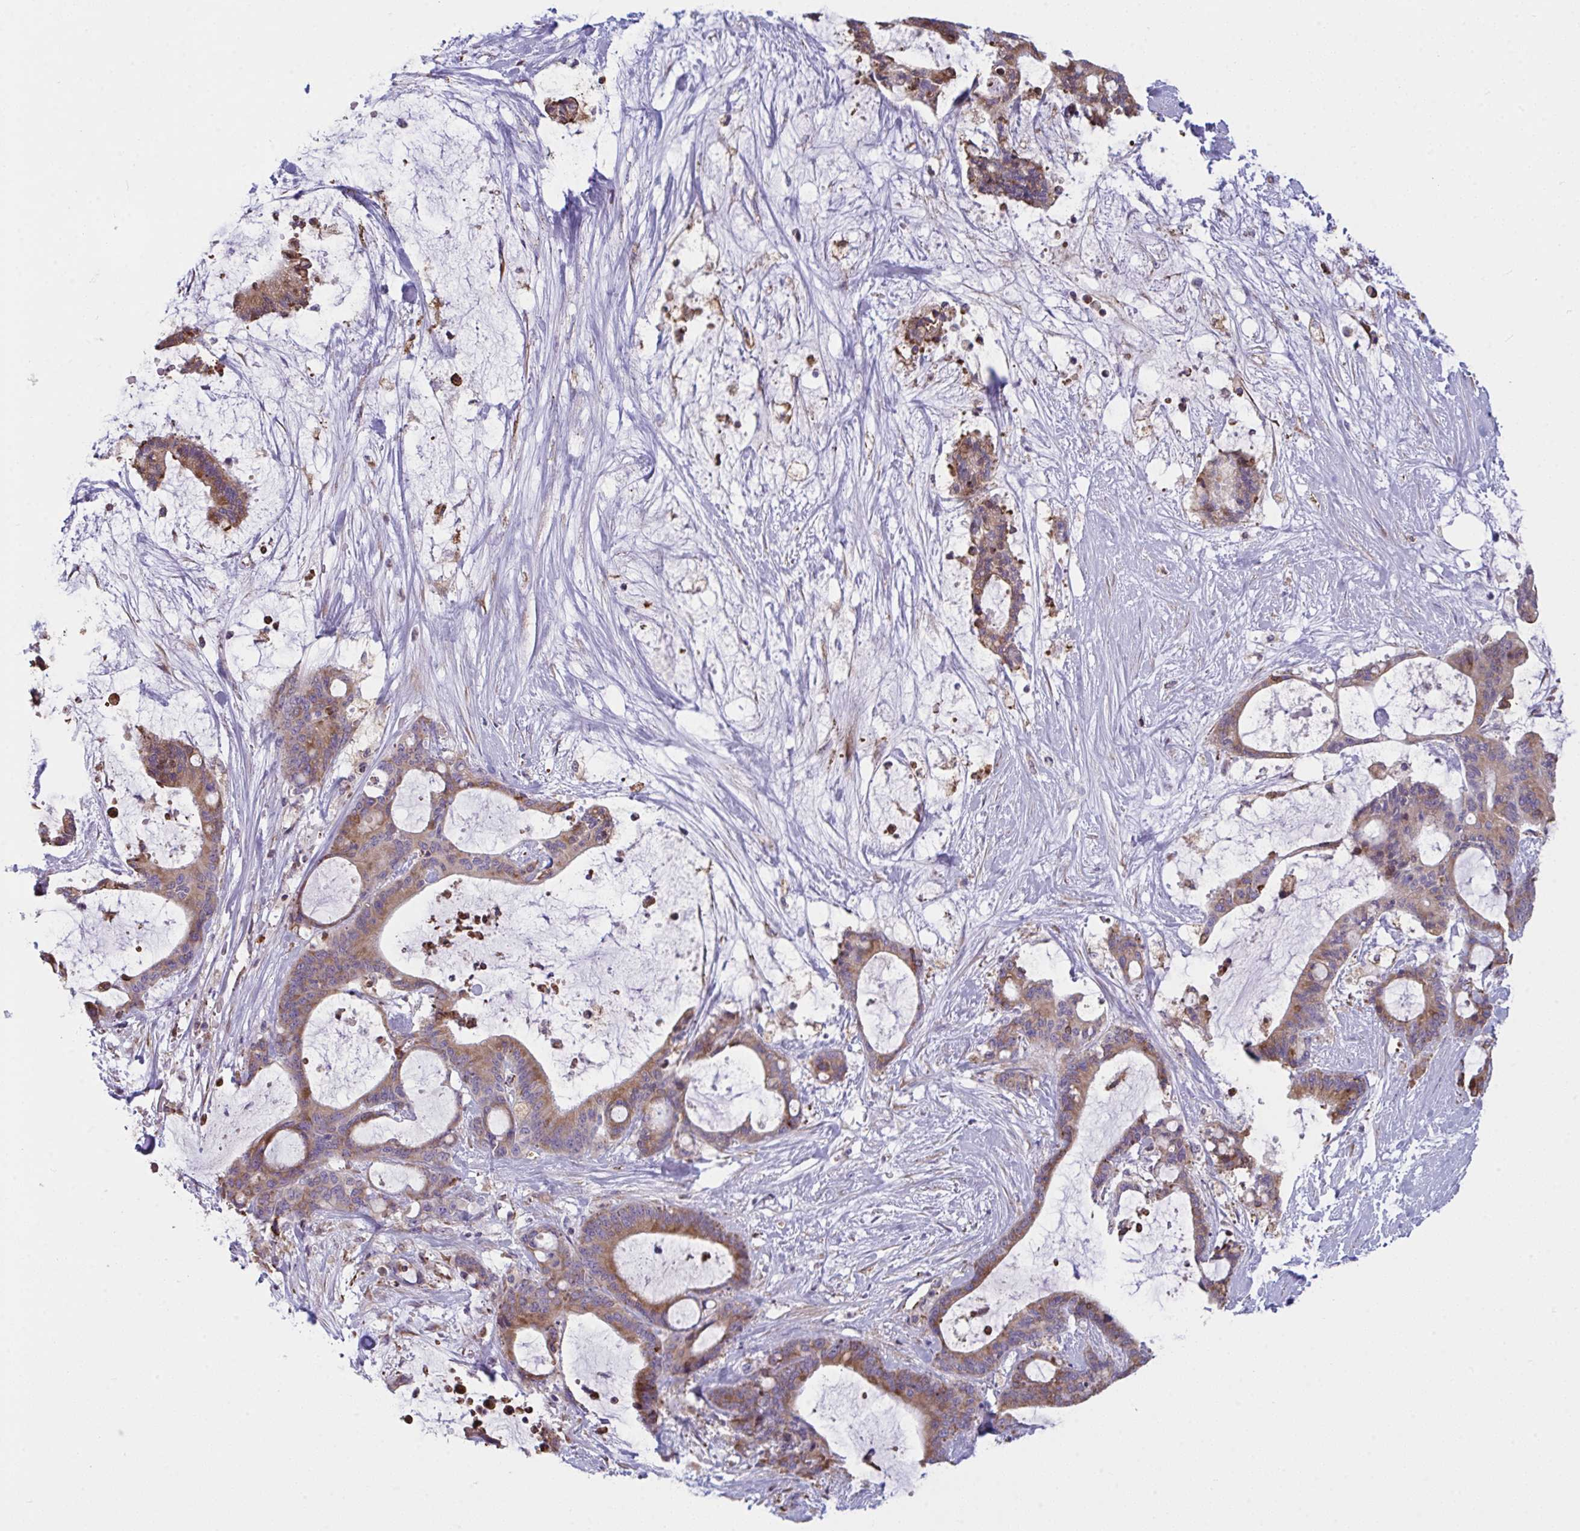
{"staining": {"intensity": "moderate", "quantity": ">75%", "location": "cytoplasmic/membranous"}, "tissue": "liver cancer", "cell_type": "Tumor cells", "image_type": "cancer", "snomed": [{"axis": "morphology", "description": "Normal tissue, NOS"}, {"axis": "morphology", "description": "Cholangiocarcinoma"}, {"axis": "topography", "description": "Liver"}, {"axis": "topography", "description": "Peripheral nerve tissue"}], "caption": "Liver cancer (cholangiocarcinoma) stained with DAB (3,3'-diaminobenzidine) immunohistochemistry displays medium levels of moderate cytoplasmic/membranous expression in about >75% of tumor cells.", "gene": "MYMK", "patient": {"sex": "female", "age": 73}}